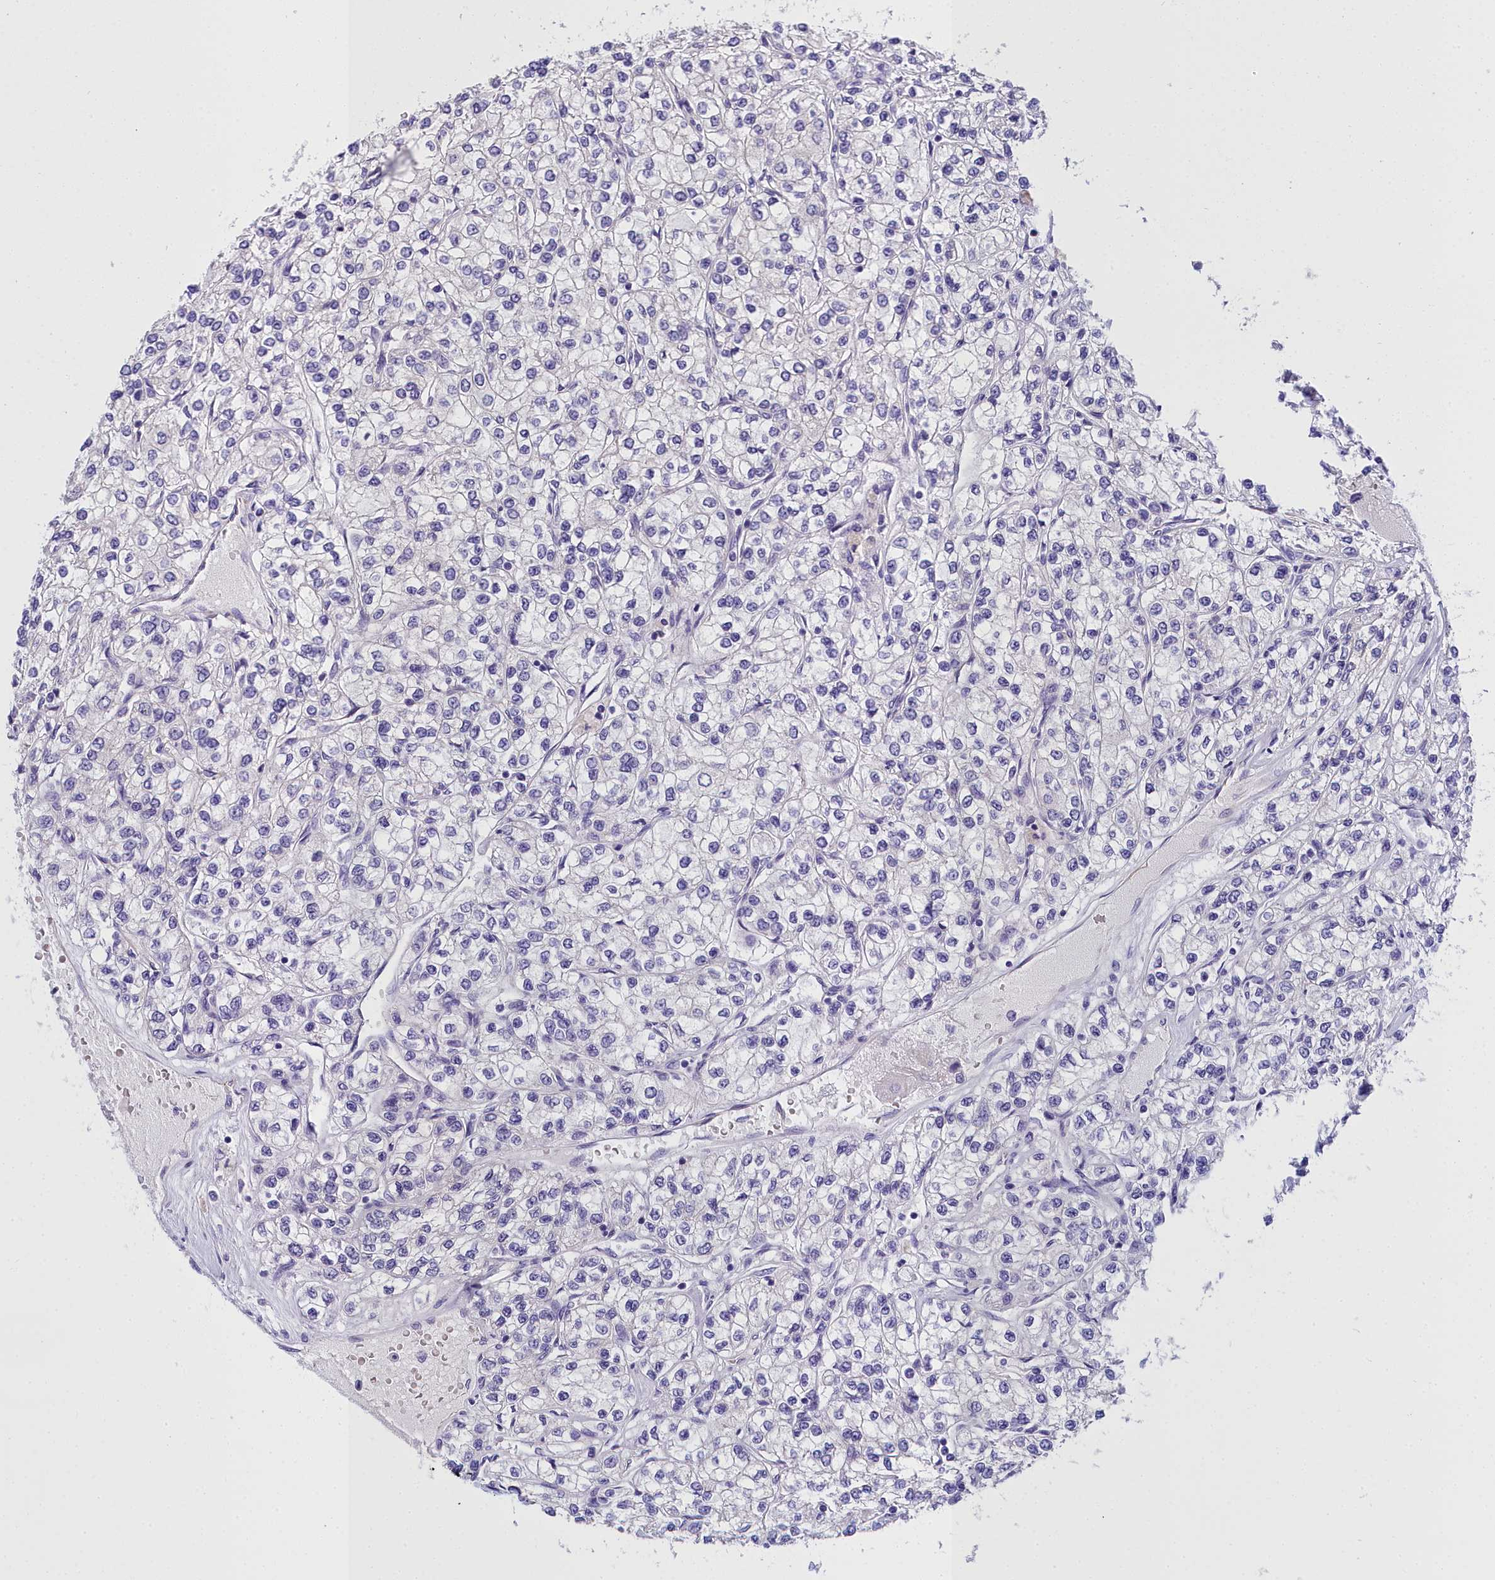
{"staining": {"intensity": "negative", "quantity": "none", "location": "none"}, "tissue": "renal cancer", "cell_type": "Tumor cells", "image_type": "cancer", "snomed": [{"axis": "morphology", "description": "Adenocarcinoma, NOS"}, {"axis": "topography", "description": "Kidney"}], "caption": "High power microscopy micrograph of an immunohistochemistry (IHC) photomicrograph of renal cancer (adenocarcinoma), revealing no significant positivity in tumor cells.", "gene": "TIMM22", "patient": {"sex": "male", "age": 80}}